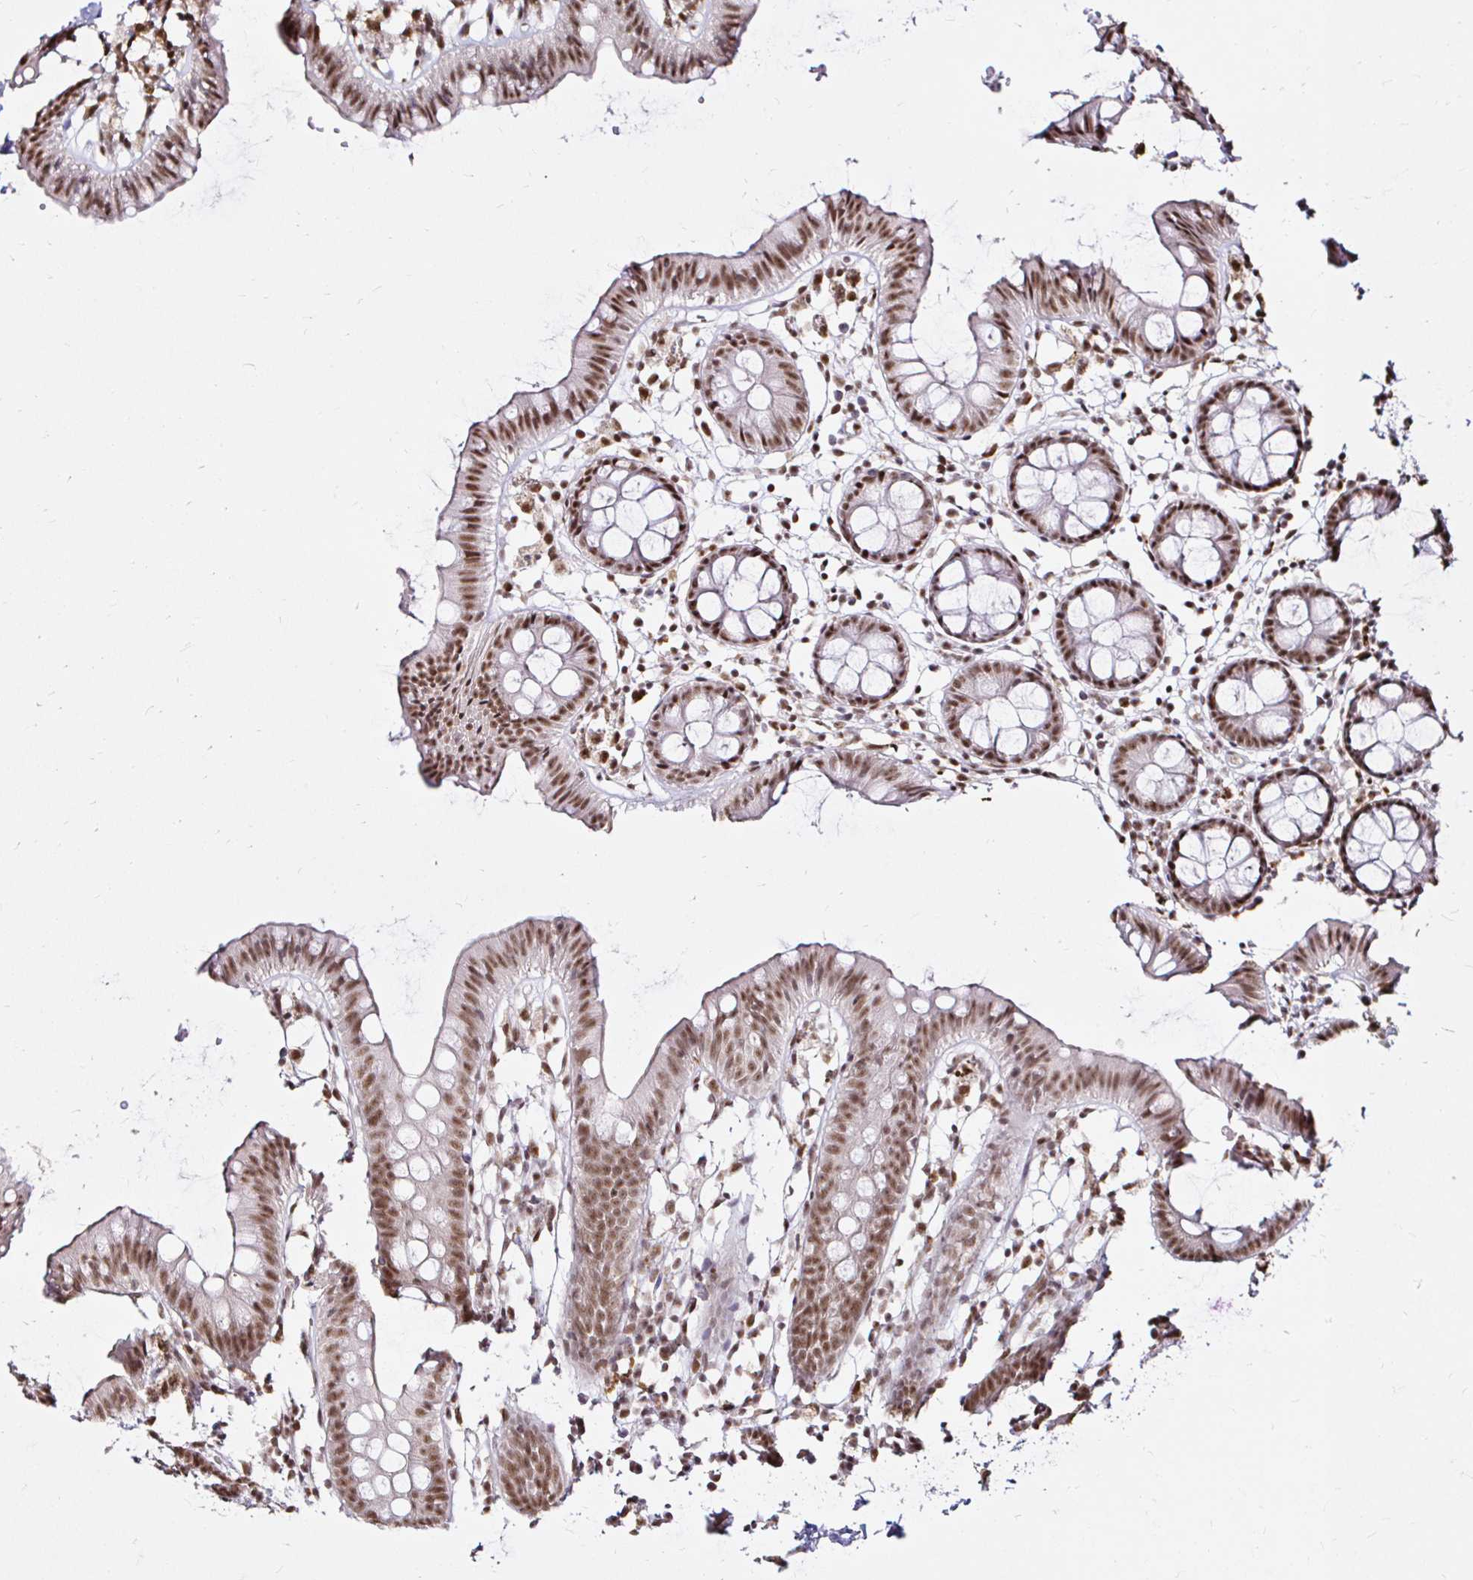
{"staining": {"intensity": "moderate", "quantity": ">75%", "location": "nuclear"}, "tissue": "colon", "cell_type": "Endothelial cells", "image_type": "normal", "snomed": [{"axis": "morphology", "description": "Normal tissue, NOS"}, {"axis": "topography", "description": "Colon"}], "caption": "Human colon stained with a brown dye displays moderate nuclear positive expression in about >75% of endothelial cells.", "gene": "SNRPC", "patient": {"sex": "female", "age": 84}}